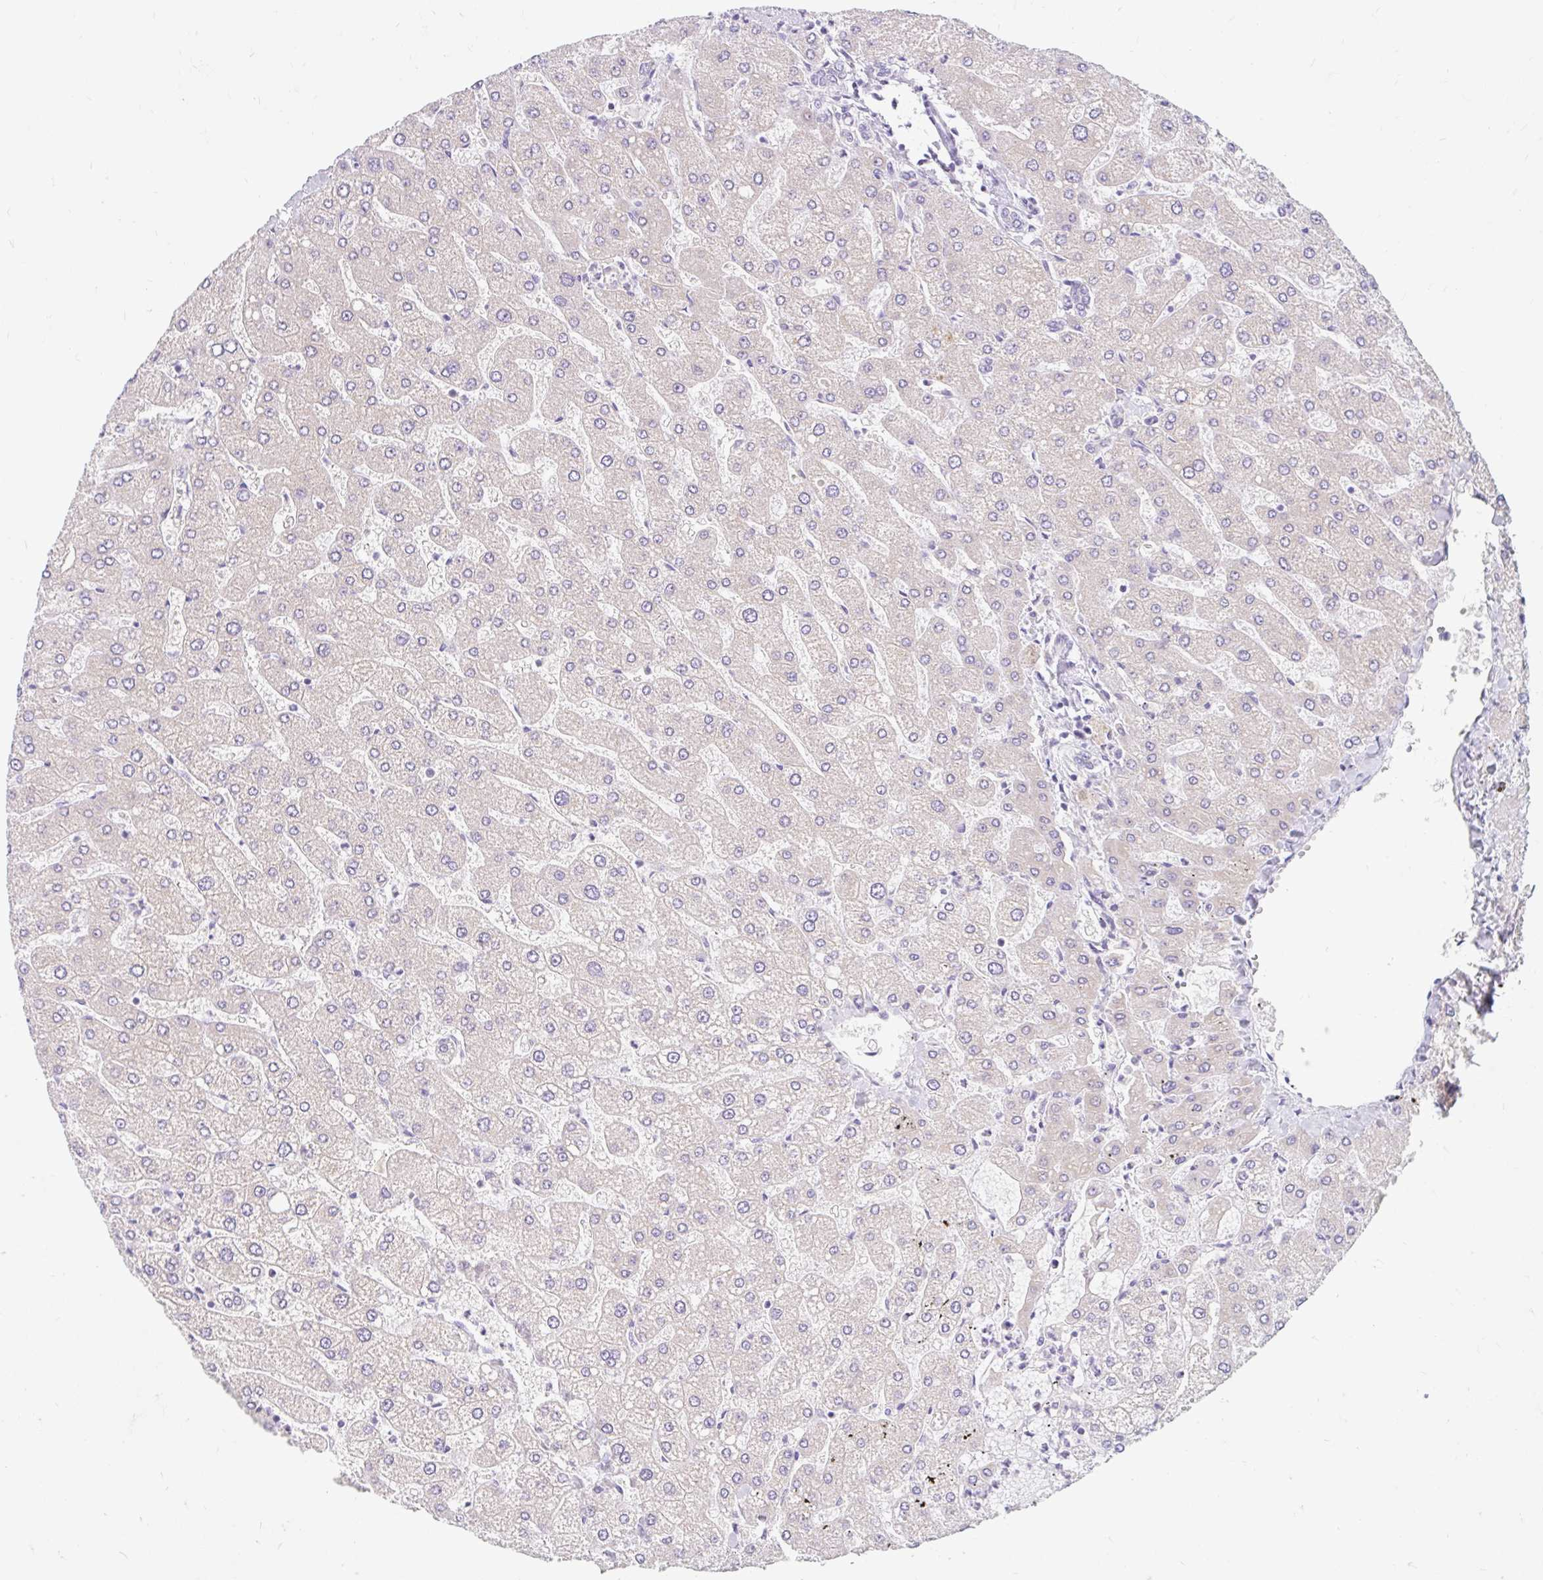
{"staining": {"intensity": "negative", "quantity": "none", "location": "none"}, "tissue": "liver", "cell_type": "Cholangiocytes", "image_type": "normal", "snomed": [{"axis": "morphology", "description": "Normal tissue, NOS"}, {"axis": "topography", "description": "Liver"}], "caption": "Immunohistochemical staining of unremarkable liver exhibits no significant expression in cholangiocytes.", "gene": "ITPK1", "patient": {"sex": "male", "age": 55}}